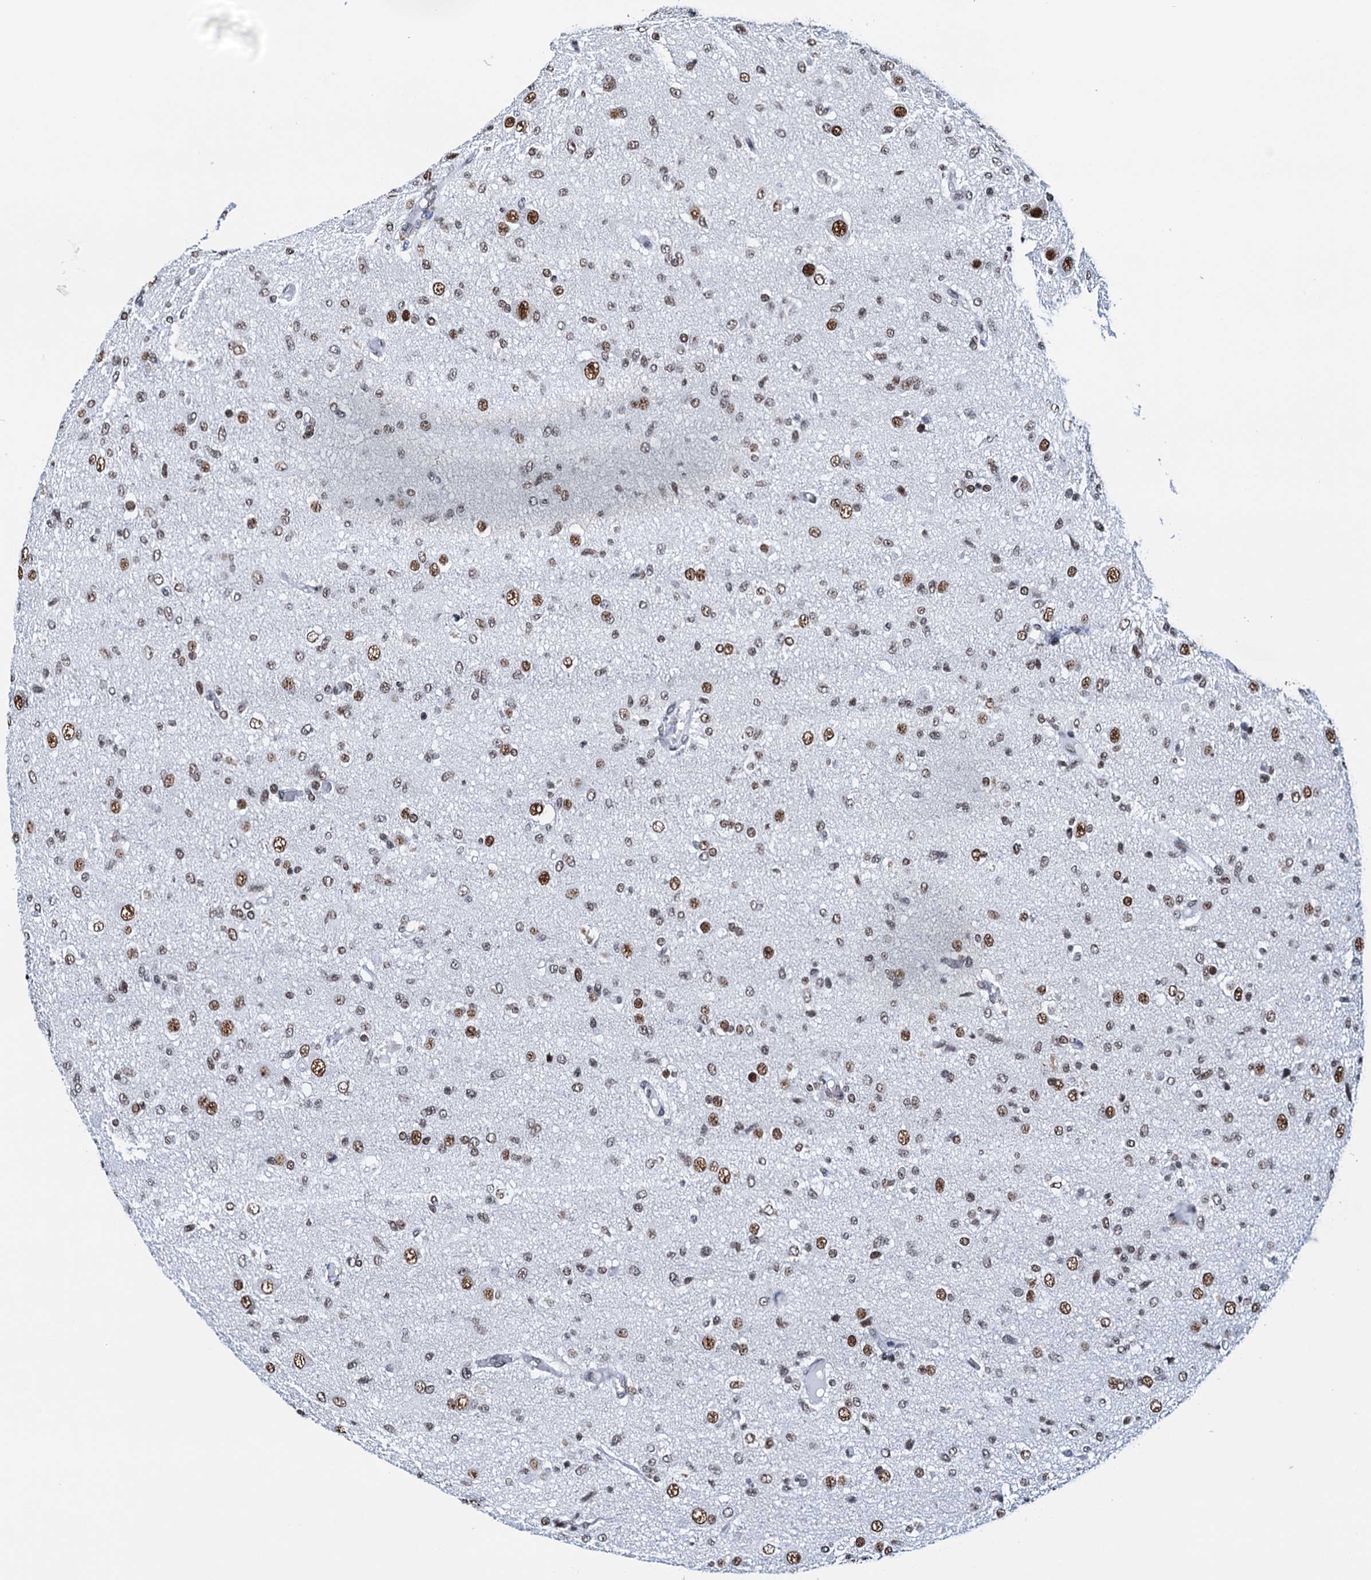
{"staining": {"intensity": "moderate", "quantity": "25%-75%", "location": "nuclear"}, "tissue": "glioma", "cell_type": "Tumor cells", "image_type": "cancer", "snomed": [{"axis": "morphology", "description": "Glioma, malignant, High grade"}, {"axis": "topography", "description": "Brain"}], "caption": "Protein analysis of malignant glioma (high-grade) tissue exhibits moderate nuclear staining in about 25%-75% of tumor cells.", "gene": "SLTM", "patient": {"sex": "female", "age": 59}}